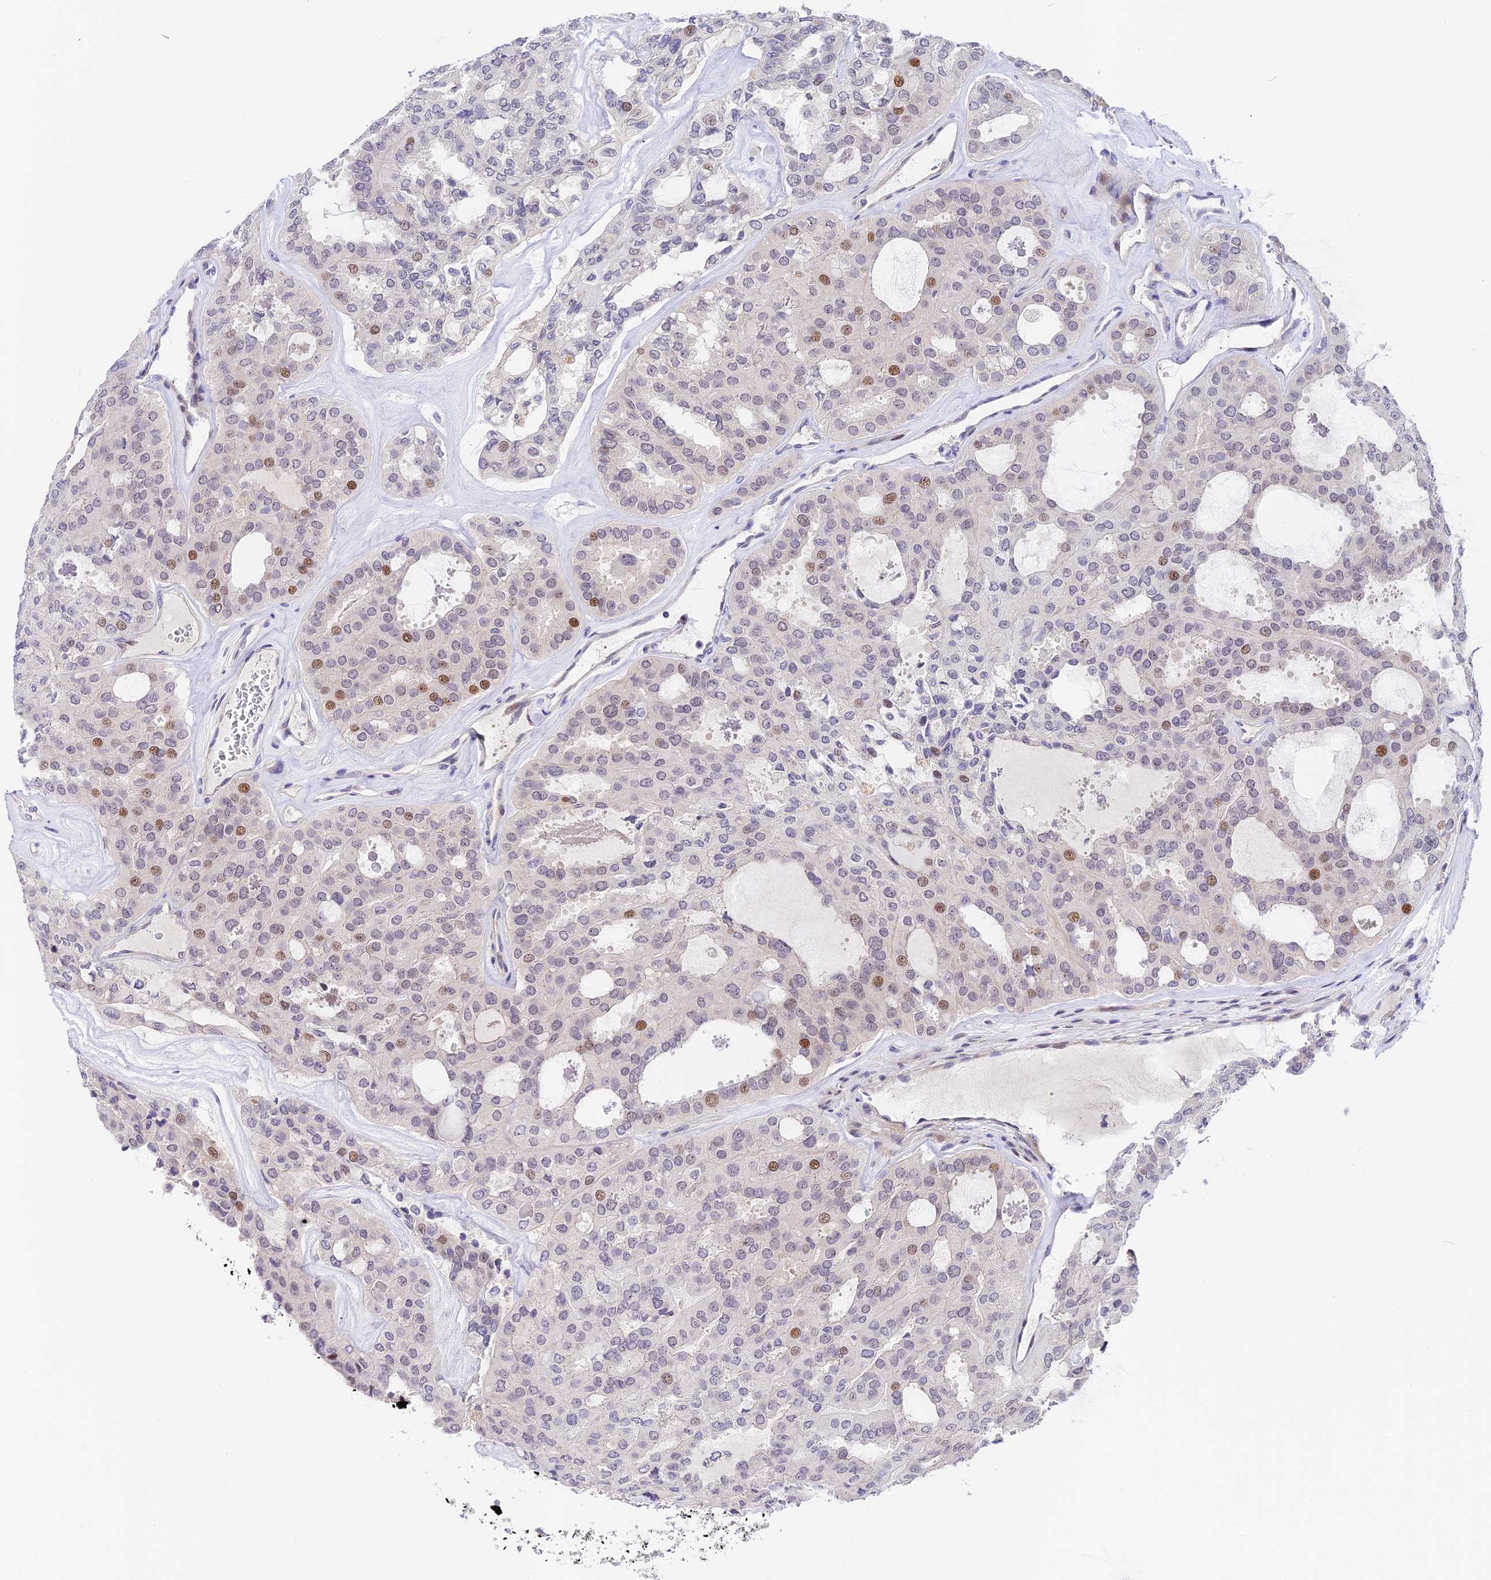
{"staining": {"intensity": "moderate", "quantity": "<25%", "location": "nuclear"}, "tissue": "thyroid cancer", "cell_type": "Tumor cells", "image_type": "cancer", "snomed": [{"axis": "morphology", "description": "Follicular adenoma carcinoma, NOS"}, {"axis": "topography", "description": "Thyroid gland"}], "caption": "A photomicrograph of thyroid cancer stained for a protein displays moderate nuclear brown staining in tumor cells. (Brightfield microscopy of DAB IHC at high magnification).", "gene": "MIDN", "patient": {"sex": "male", "age": 75}}